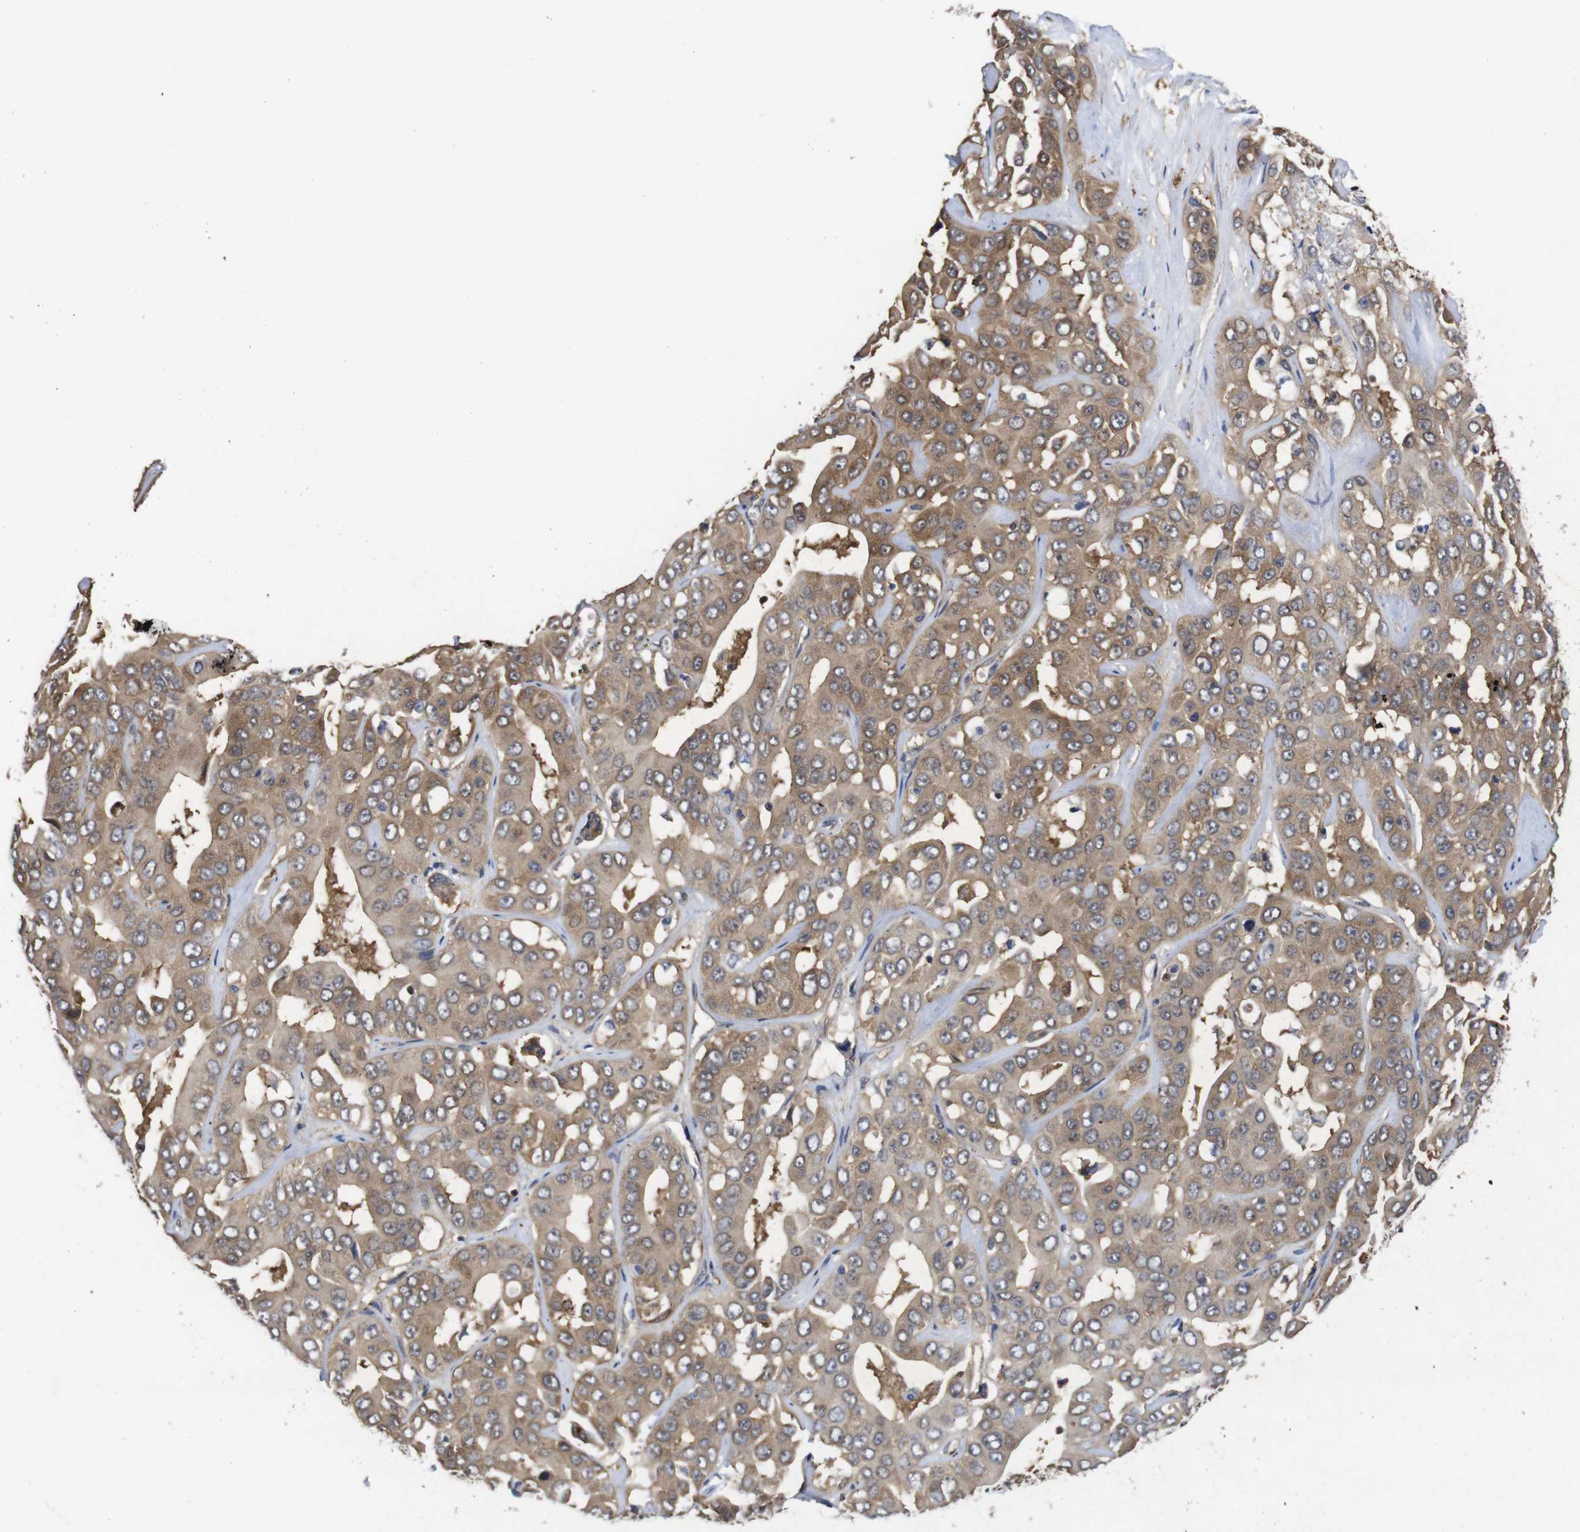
{"staining": {"intensity": "moderate", "quantity": ">75%", "location": "cytoplasmic/membranous"}, "tissue": "liver cancer", "cell_type": "Tumor cells", "image_type": "cancer", "snomed": [{"axis": "morphology", "description": "Cholangiocarcinoma"}, {"axis": "topography", "description": "Liver"}], "caption": "Moderate cytoplasmic/membranous expression is identified in approximately >75% of tumor cells in liver cholangiocarcinoma.", "gene": "SUMO3", "patient": {"sex": "female", "age": 52}}